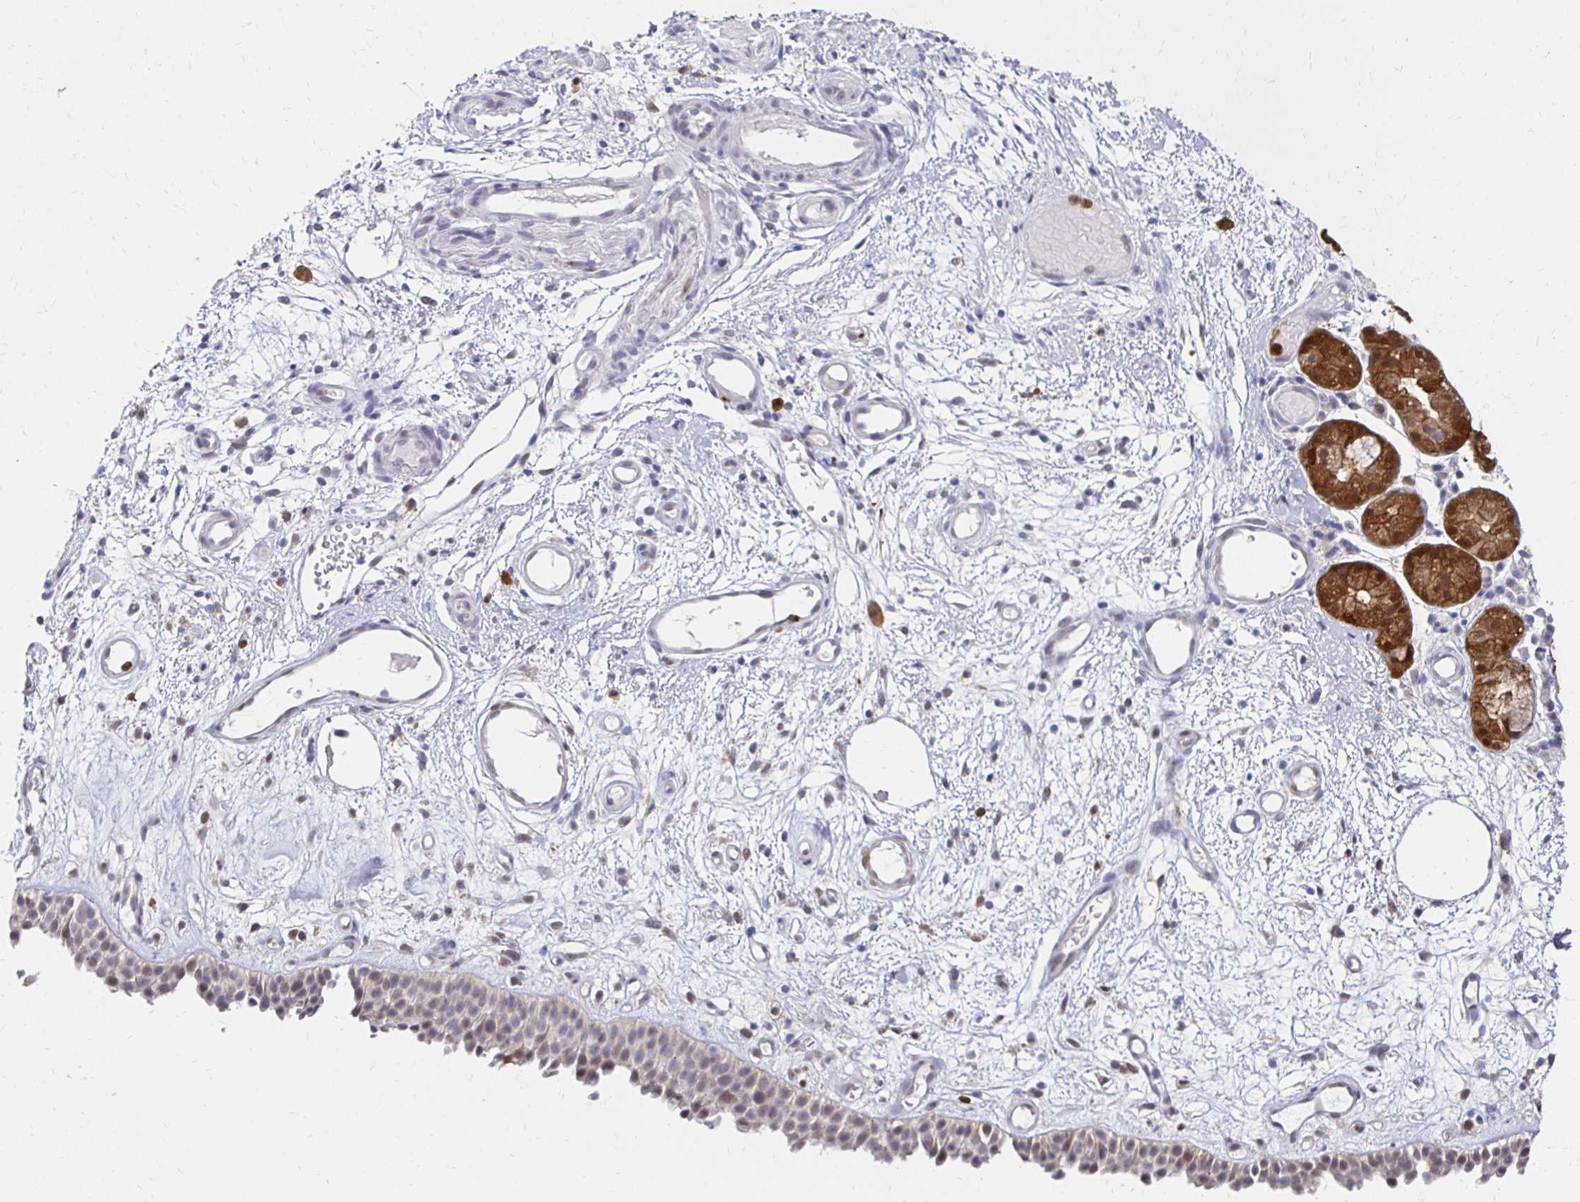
{"staining": {"intensity": "weak", "quantity": "25%-75%", "location": "cytoplasmic/membranous,nuclear"}, "tissue": "nasopharynx", "cell_type": "Respiratory epithelial cells", "image_type": "normal", "snomed": [{"axis": "morphology", "description": "Normal tissue, NOS"}, {"axis": "morphology", "description": "Inflammation, NOS"}, {"axis": "topography", "description": "Nasopharynx"}], "caption": "Nasopharynx stained for a protein (brown) demonstrates weak cytoplasmic/membranous,nuclear positive expression in approximately 25%-75% of respiratory epithelial cells.", "gene": "PADI2", "patient": {"sex": "male", "age": 54}}